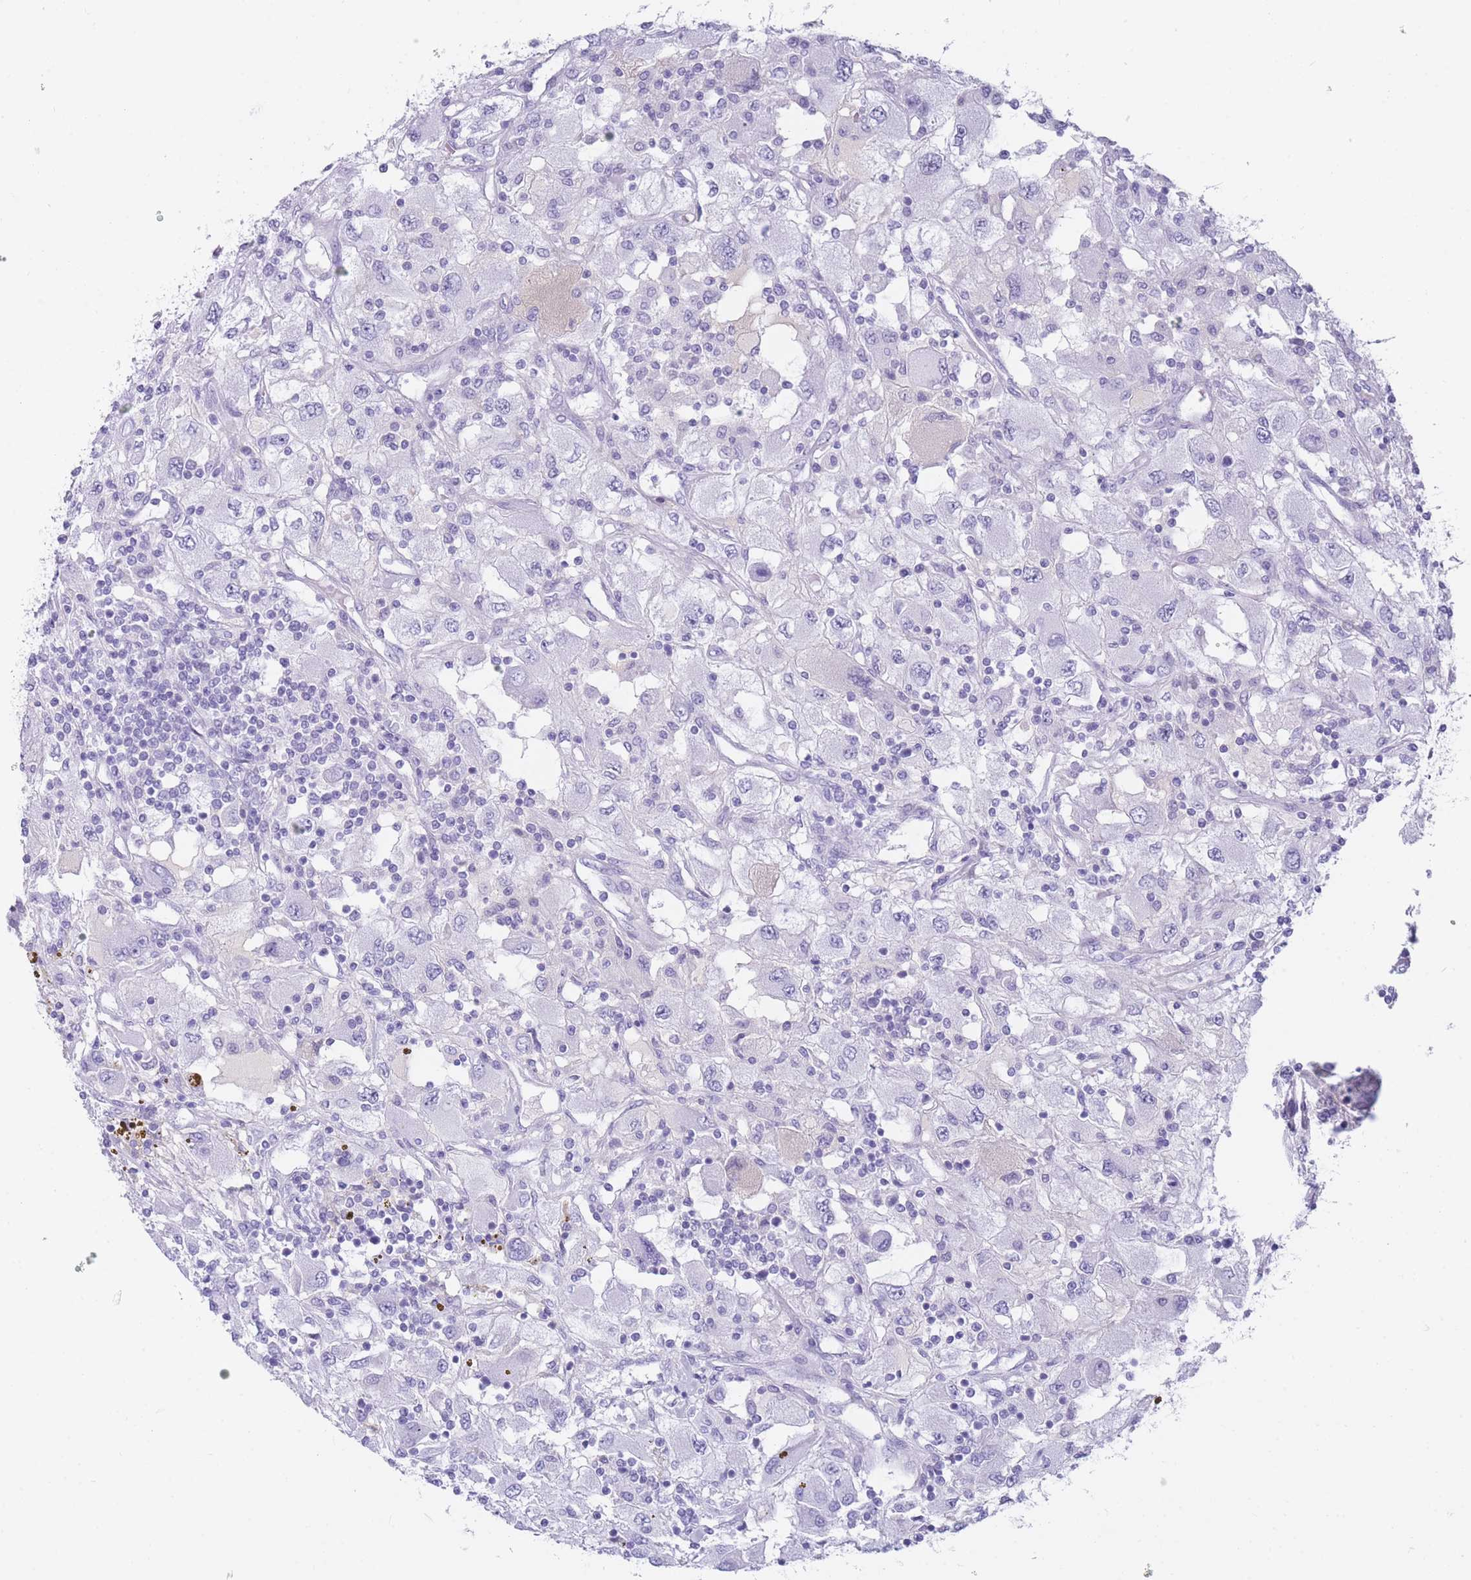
{"staining": {"intensity": "negative", "quantity": "none", "location": "none"}, "tissue": "renal cancer", "cell_type": "Tumor cells", "image_type": "cancer", "snomed": [{"axis": "morphology", "description": "Adenocarcinoma, NOS"}, {"axis": "topography", "description": "Kidney"}], "caption": "The IHC micrograph has no significant staining in tumor cells of renal adenocarcinoma tissue. The staining is performed using DAB (3,3'-diaminobenzidine) brown chromogen with nuclei counter-stained in using hematoxylin.", "gene": "TNFSF11", "patient": {"sex": "female", "age": 67}}